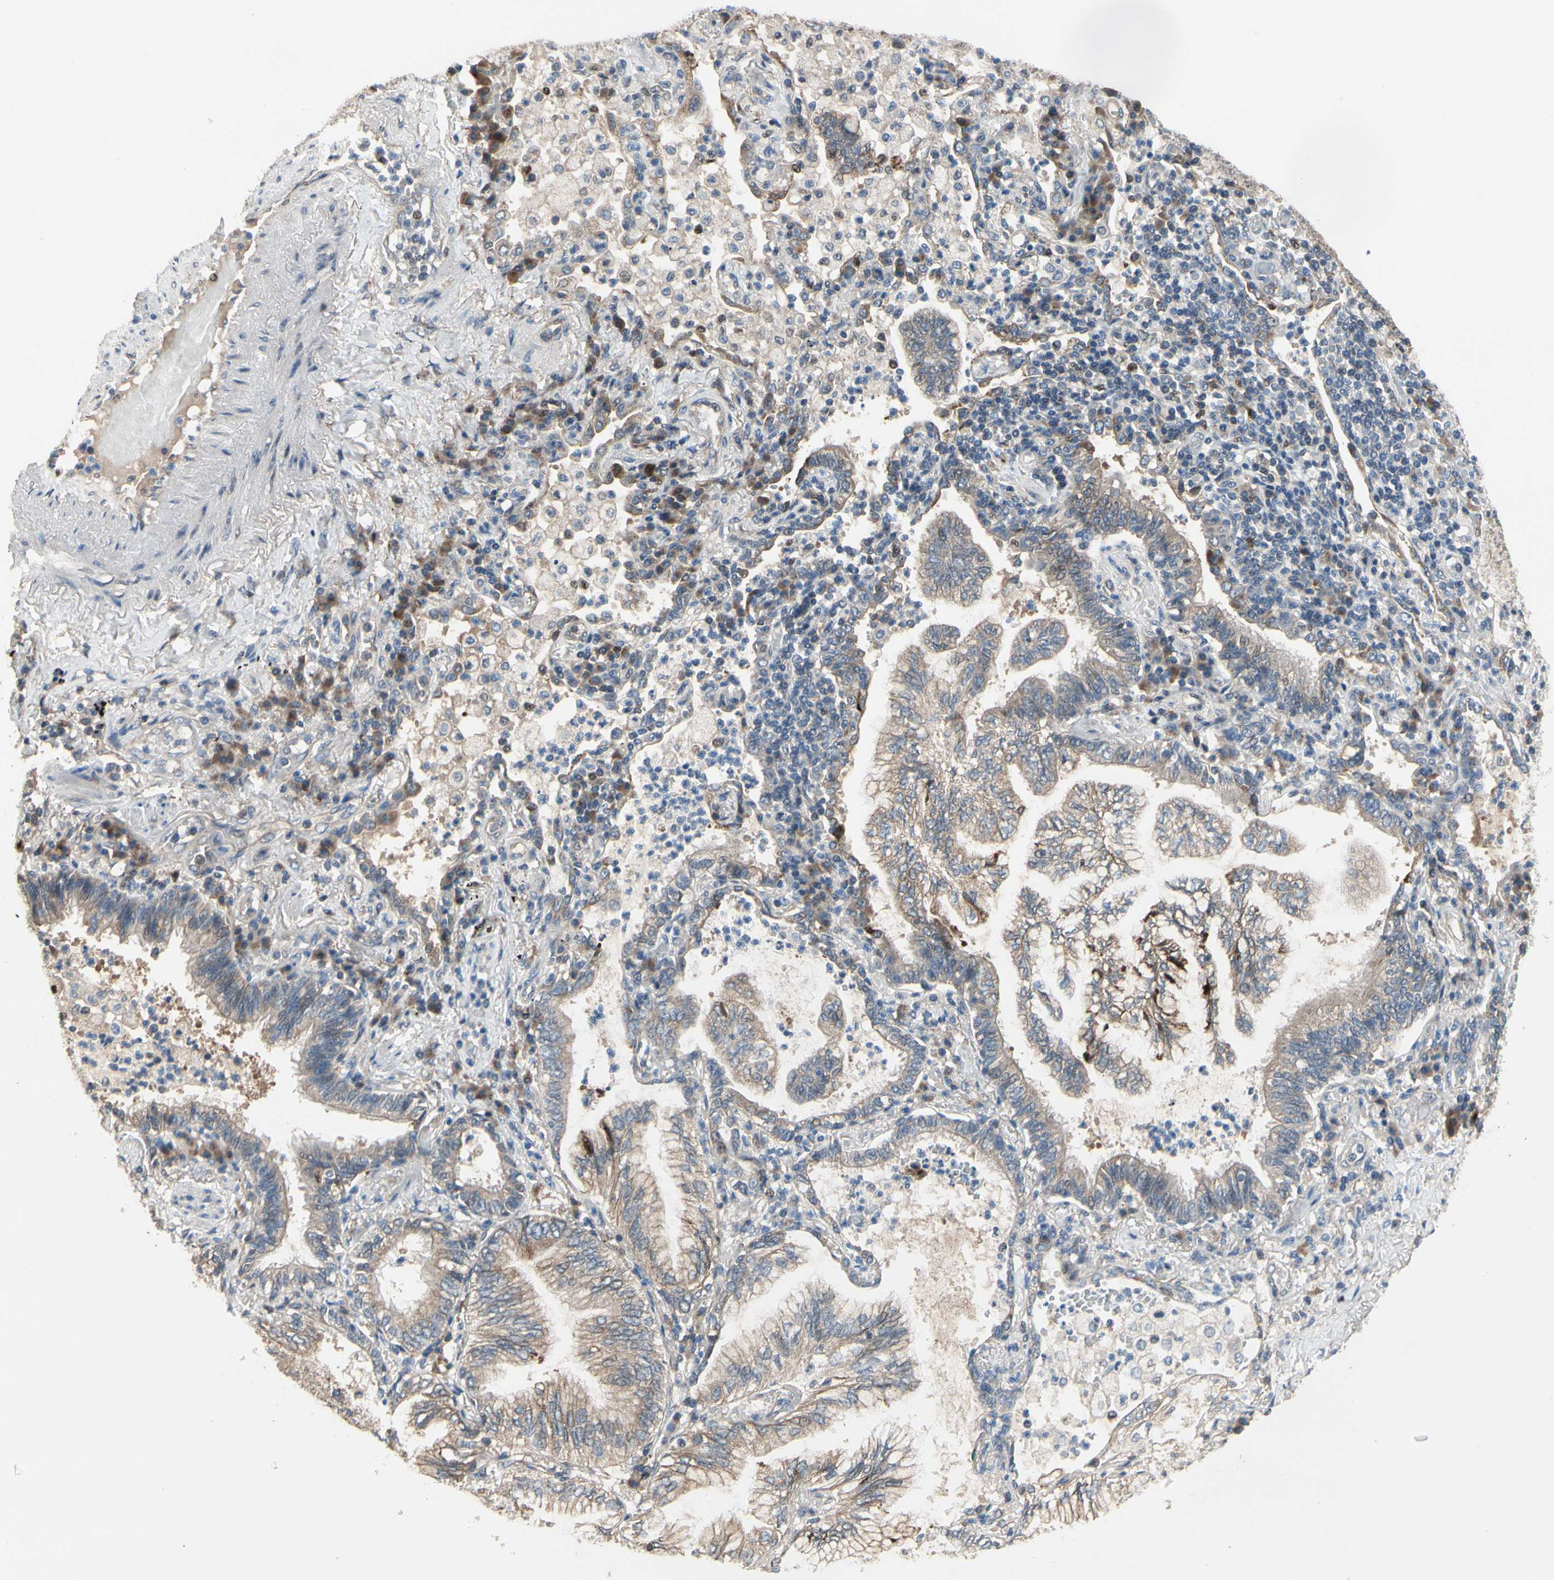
{"staining": {"intensity": "weak", "quantity": ">75%", "location": "cytoplasmic/membranous"}, "tissue": "lung cancer", "cell_type": "Tumor cells", "image_type": "cancer", "snomed": [{"axis": "morphology", "description": "Normal tissue, NOS"}, {"axis": "morphology", "description": "Adenocarcinoma, NOS"}, {"axis": "topography", "description": "Bronchus"}, {"axis": "topography", "description": "Lung"}], "caption": "Immunohistochemistry staining of adenocarcinoma (lung), which shows low levels of weak cytoplasmic/membranous expression in about >75% of tumor cells indicating weak cytoplasmic/membranous protein expression. The staining was performed using DAB (3,3'-diaminobenzidine) (brown) for protein detection and nuclei were counterstained in hematoxylin (blue).", "gene": "CGREF1", "patient": {"sex": "female", "age": 70}}